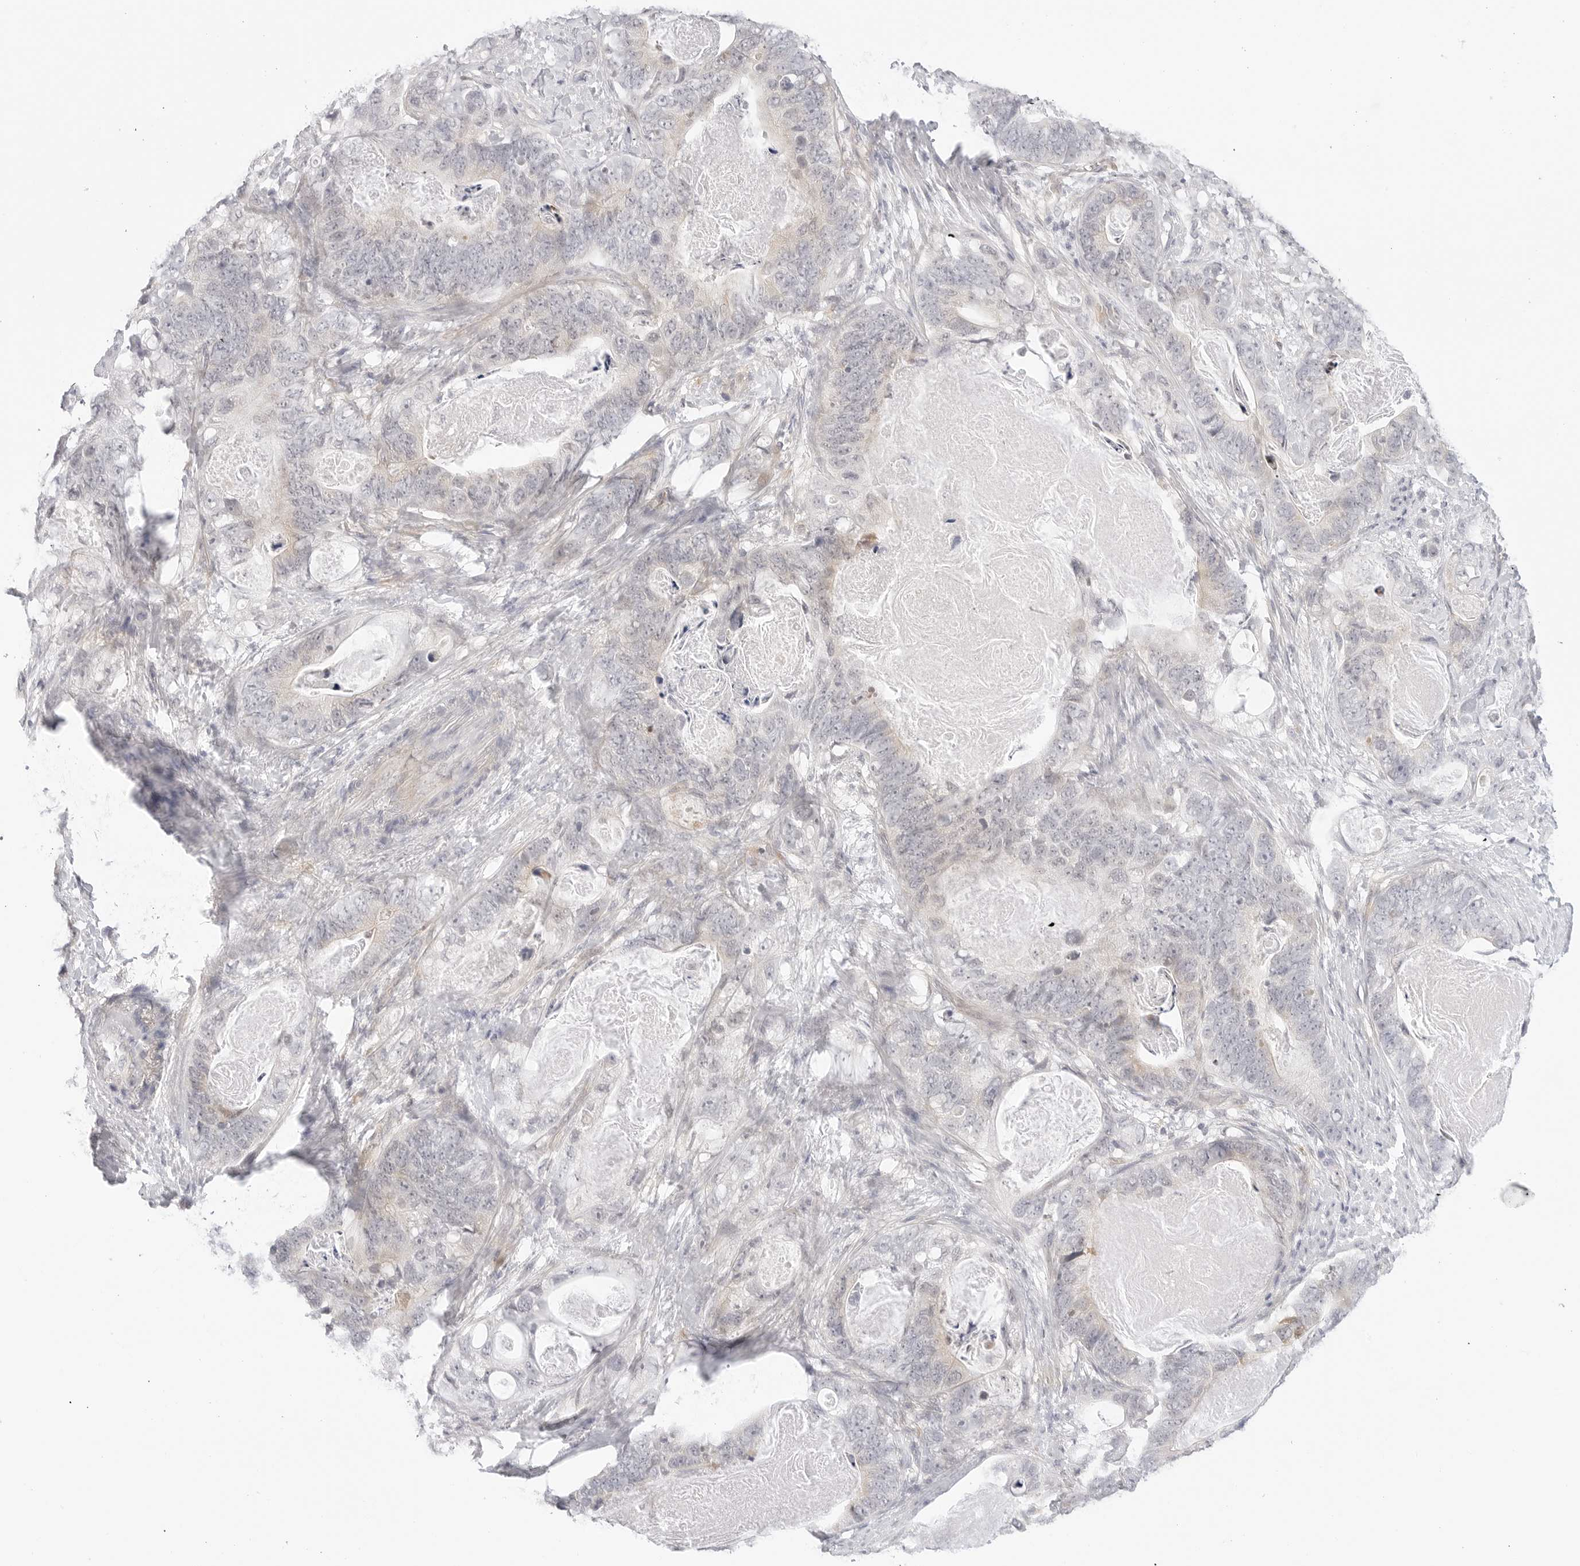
{"staining": {"intensity": "weak", "quantity": "<25%", "location": "cytoplasmic/membranous"}, "tissue": "stomach cancer", "cell_type": "Tumor cells", "image_type": "cancer", "snomed": [{"axis": "morphology", "description": "Normal tissue, NOS"}, {"axis": "morphology", "description": "Adenocarcinoma, NOS"}, {"axis": "topography", "description": "Stomach"}], "caption": "Immunohistochemical staining of stomach adenocarcinoma reveals no significant staining in tumor cells. (Brightfield microscopy of DAB (3,3'-diaminobenzidine) immunohistochemistry (IHC) at high magnification).", "gene": "TCP1", "patient": {"sex": "female", "age": 89}}